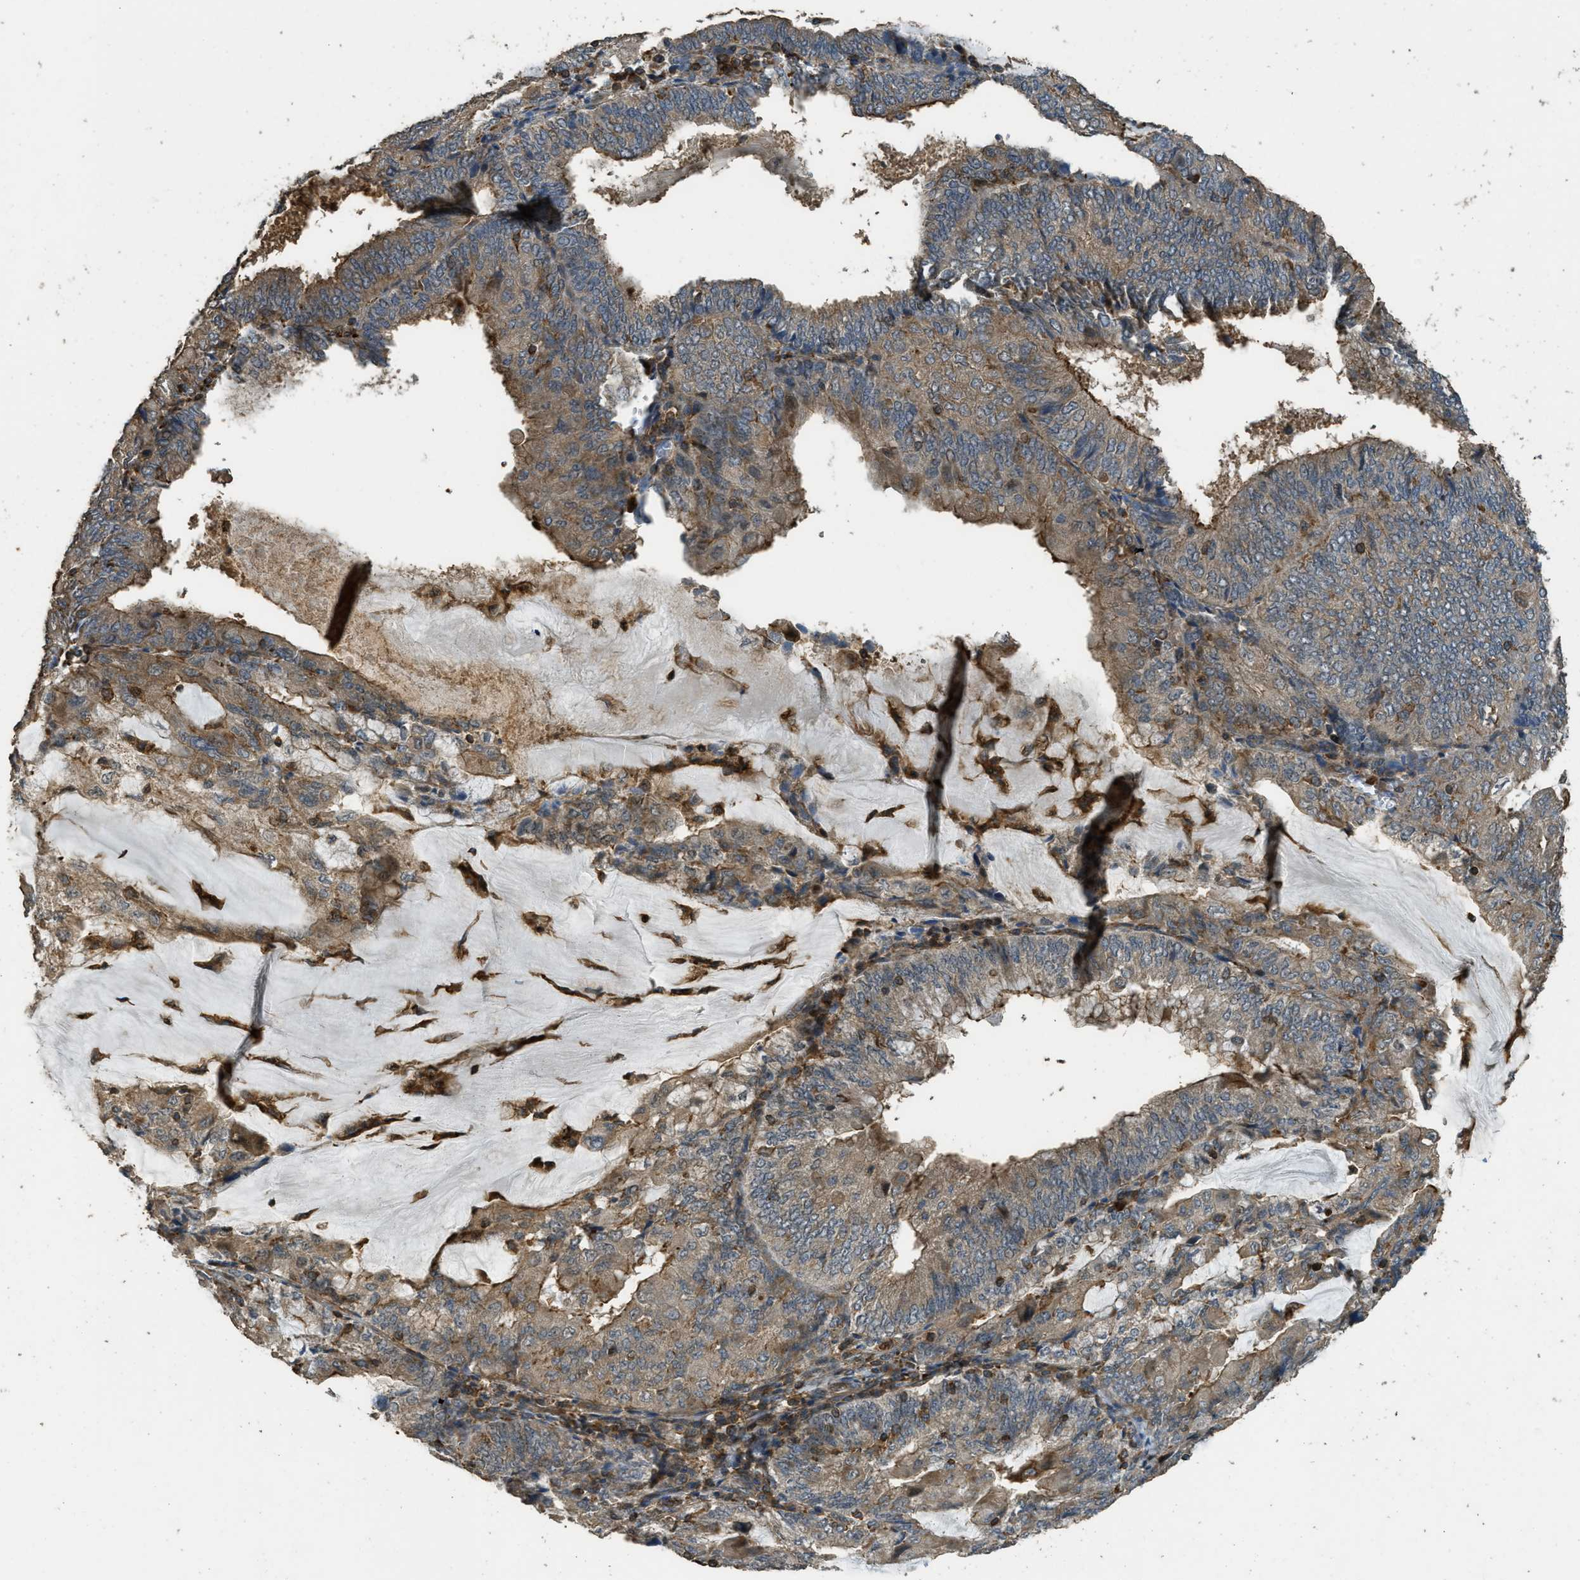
{"staining": {"intensity": "moderate", "quantity": ">75%", "location": "cytoplasmic/membranous"}, "tissue": "endometrial cancer", "cell_type": "Tumor cells", "image_type": "cancer", "snomed": [{"axis": "morphology", "description": "Adenocarcinoma, NOS"}, {"axis": "topography", "description": "Endometrium"}], "caption": "This is an image of IHC staining of endometrial adenocarcinoma, which shows moderate expression in the cytoplasmic/membranous of tumor cells.", "gene": "PPP6R3", "patient": {"sex": "female", "age": 81}}